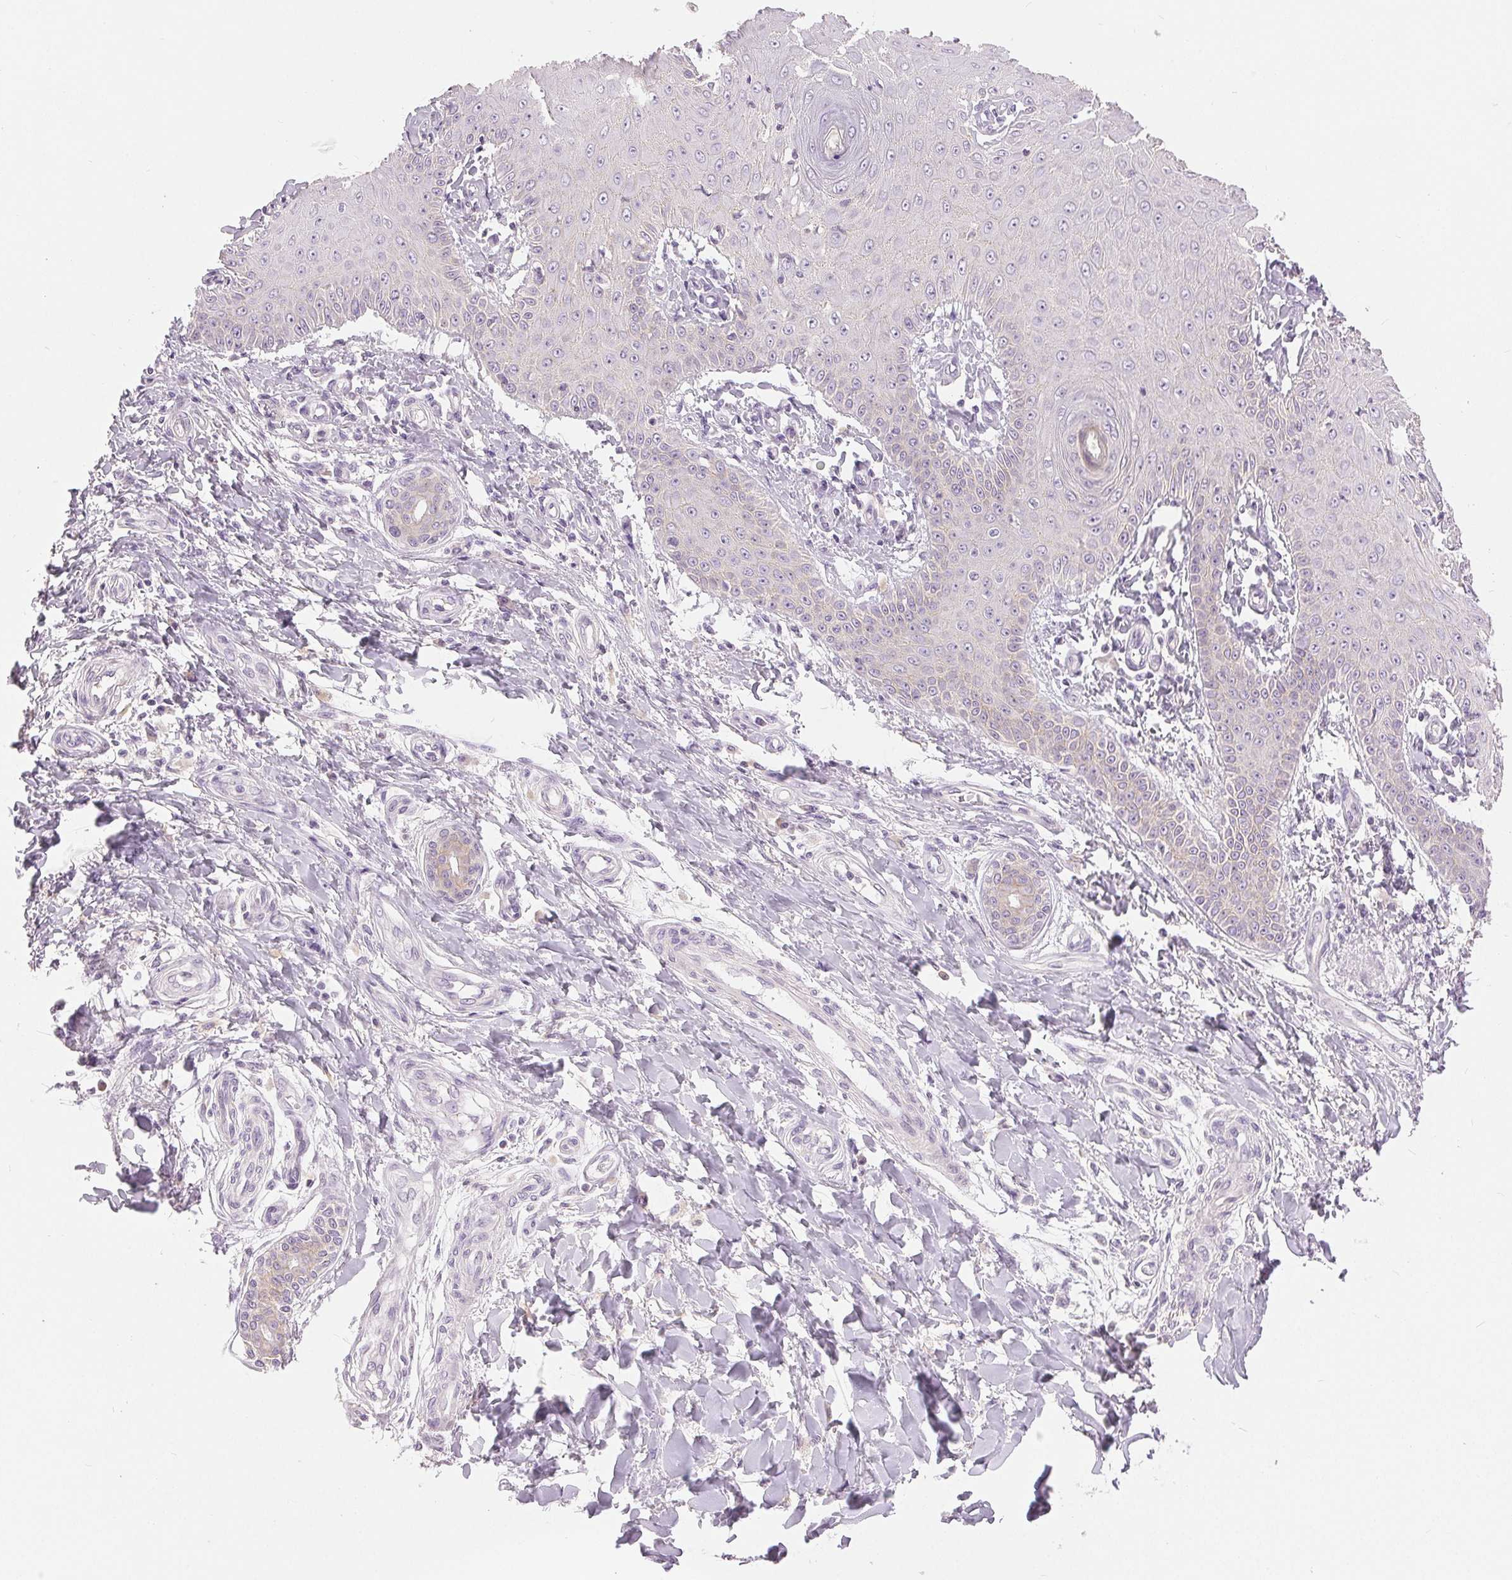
{"staining": {"intensity": "negative", "quantity": "none", "location": "none"}, "tissue": "skin cancer", "cell_type": "Tumor cells", "image_type": "cancer", "snomed": [{"axis": "morphology", "description": "Squamous cell carcinoma, NOS"}, {"axis": "topography", "description": "Skin"}], "caption": "Immunohistochemistry (IHC) micrograph of skin squamous cell carcinoma stained for a protein (brown), which shows no expression in tumor cells.", "gene": "DSG3", "patient": {"sex": "male", "age": 70}}